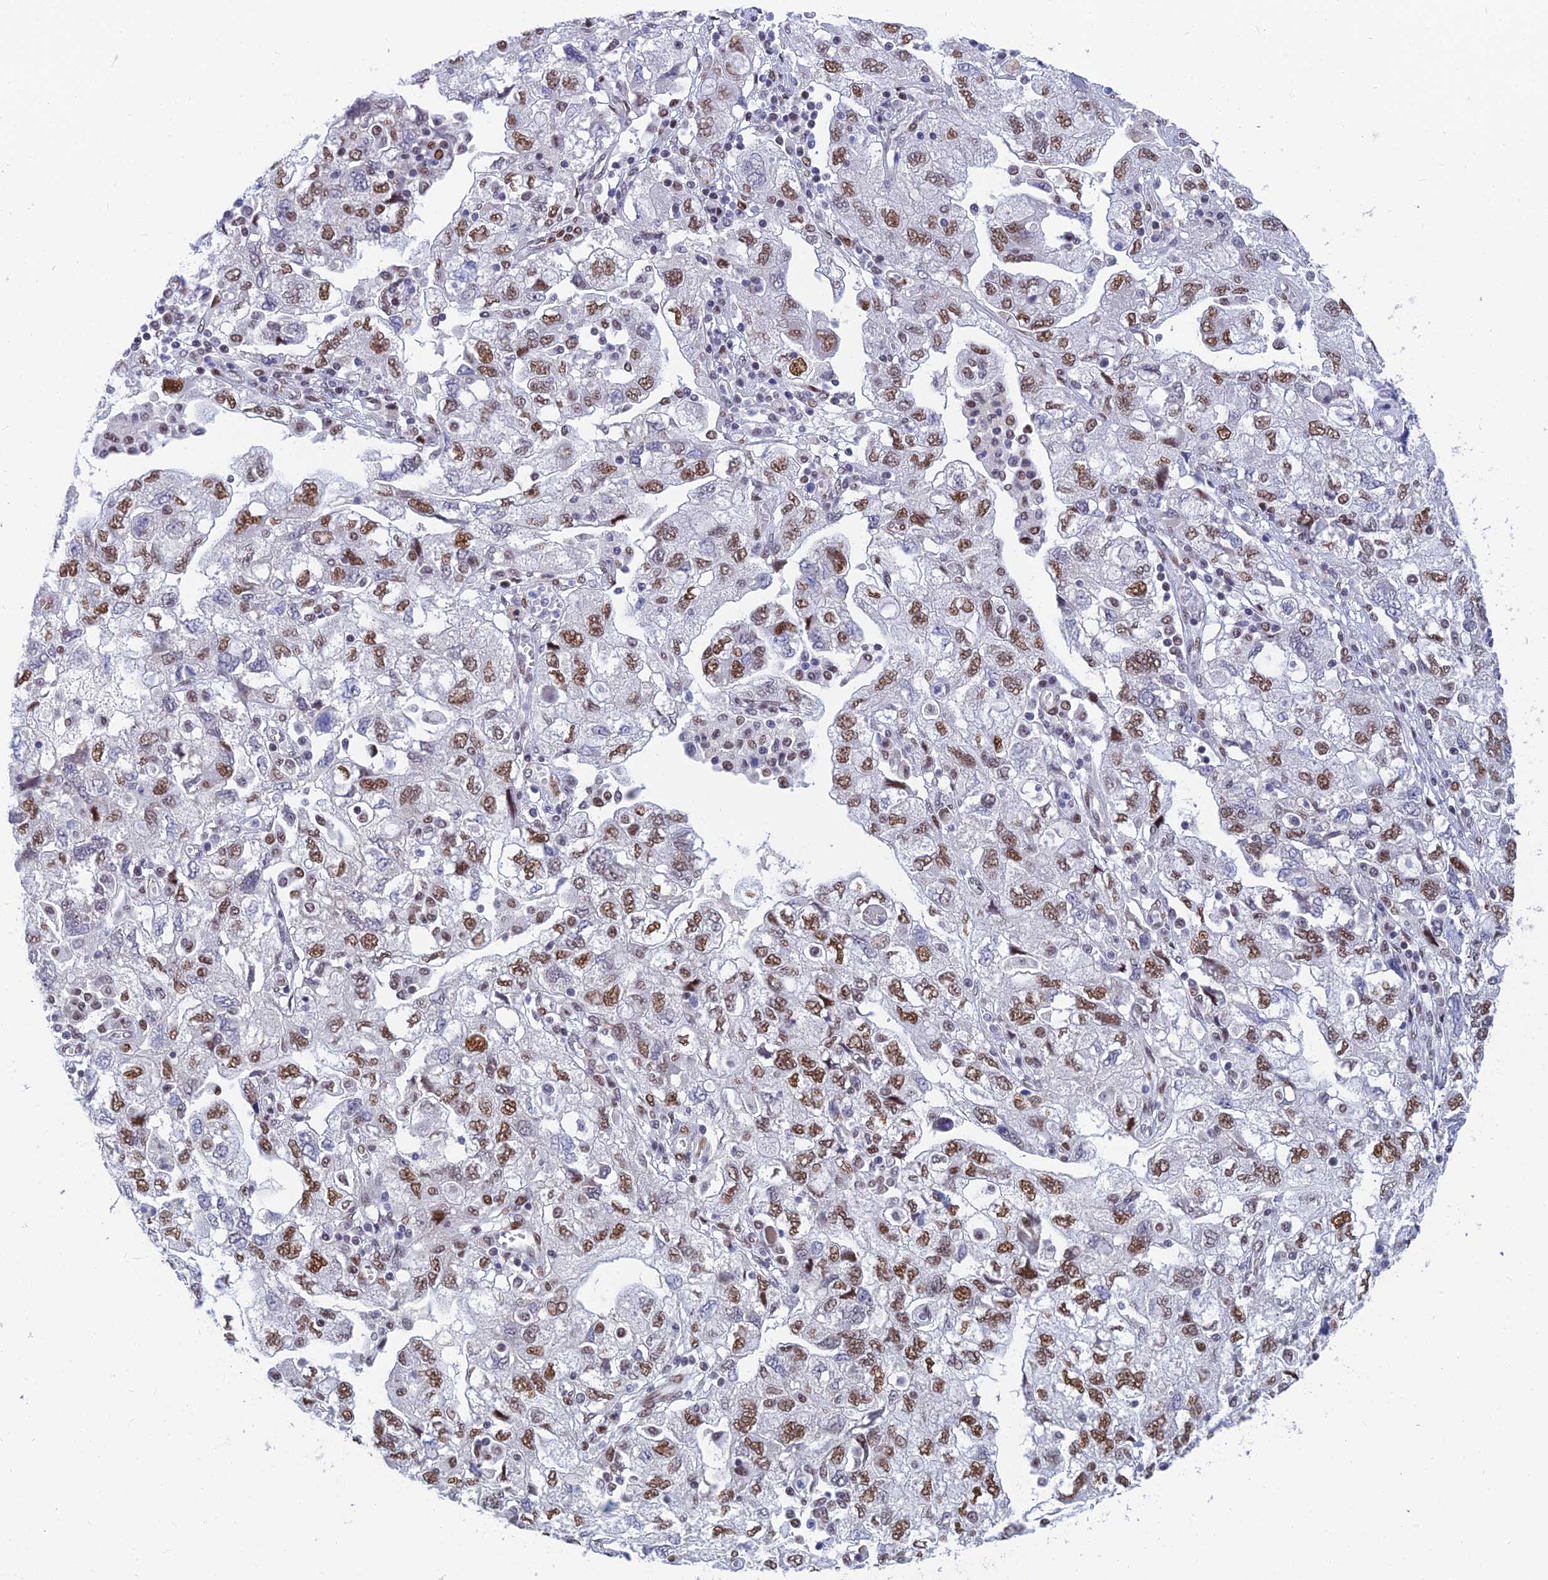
{"staining": {"intensity": "moderate", "quantity": ">75%", "location": "nuclear"}, "tissue": "ovarian cancer", "cell_type": "Tumor cells", "image_type": "cancer", "snomed": [{"axis": "morphology", "description": "Carcinoma, NOS"}, {"axis": "morphology", "description": "Cystadenocarcinoma, serous, NOS"}, {"axis": "topography", "description": "Ovary"}], "caption": "Carcinoma (ovarian) stained for a protein (brown) shows moderate nuclear positive staining in approximately >75% of tumor cells.", "gene": "CLK4", "patient": {"sex": "female", "age": 69}}